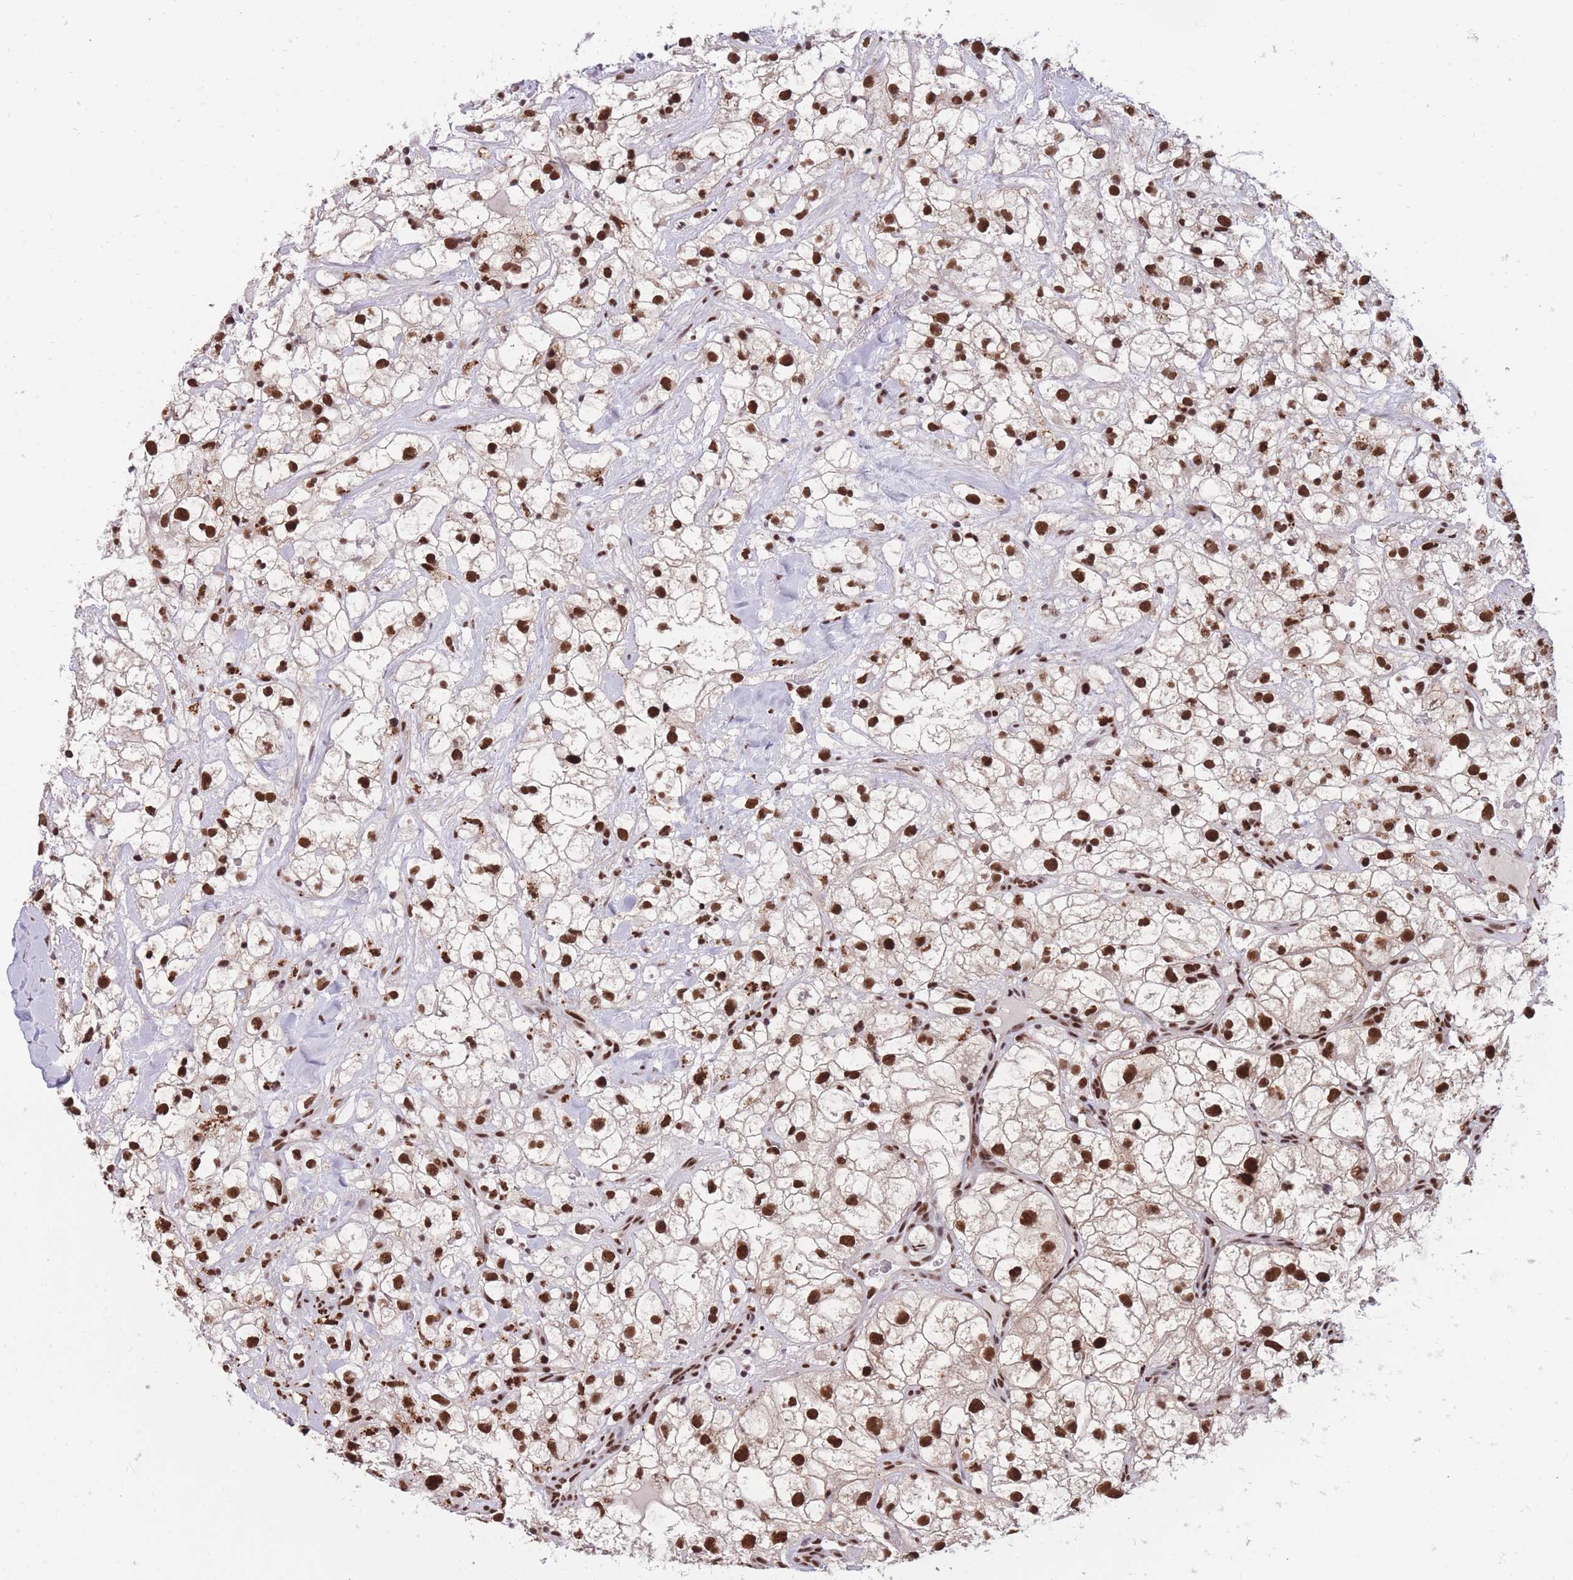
{"staining": {"intensity": "strong", "quantity": ">75%", "location": "nuclear"}, "tissue": "renal cancer", "cell_type": "Tumor cells", "image_type": "cancer", "snomed": [{"axis": "morphology", "description": "Adenocarcinoma, NOS"}, {"axis": "topography", "description": "Kidney"}], "caption": "Renal cancer (adenocarcinoma) stained for a protein (brown) displays strong nuclear positive expression in approximately >75% of tumor cells.", "gene": "PRPF19", "patient": {"sex": "male", "age": 59}}